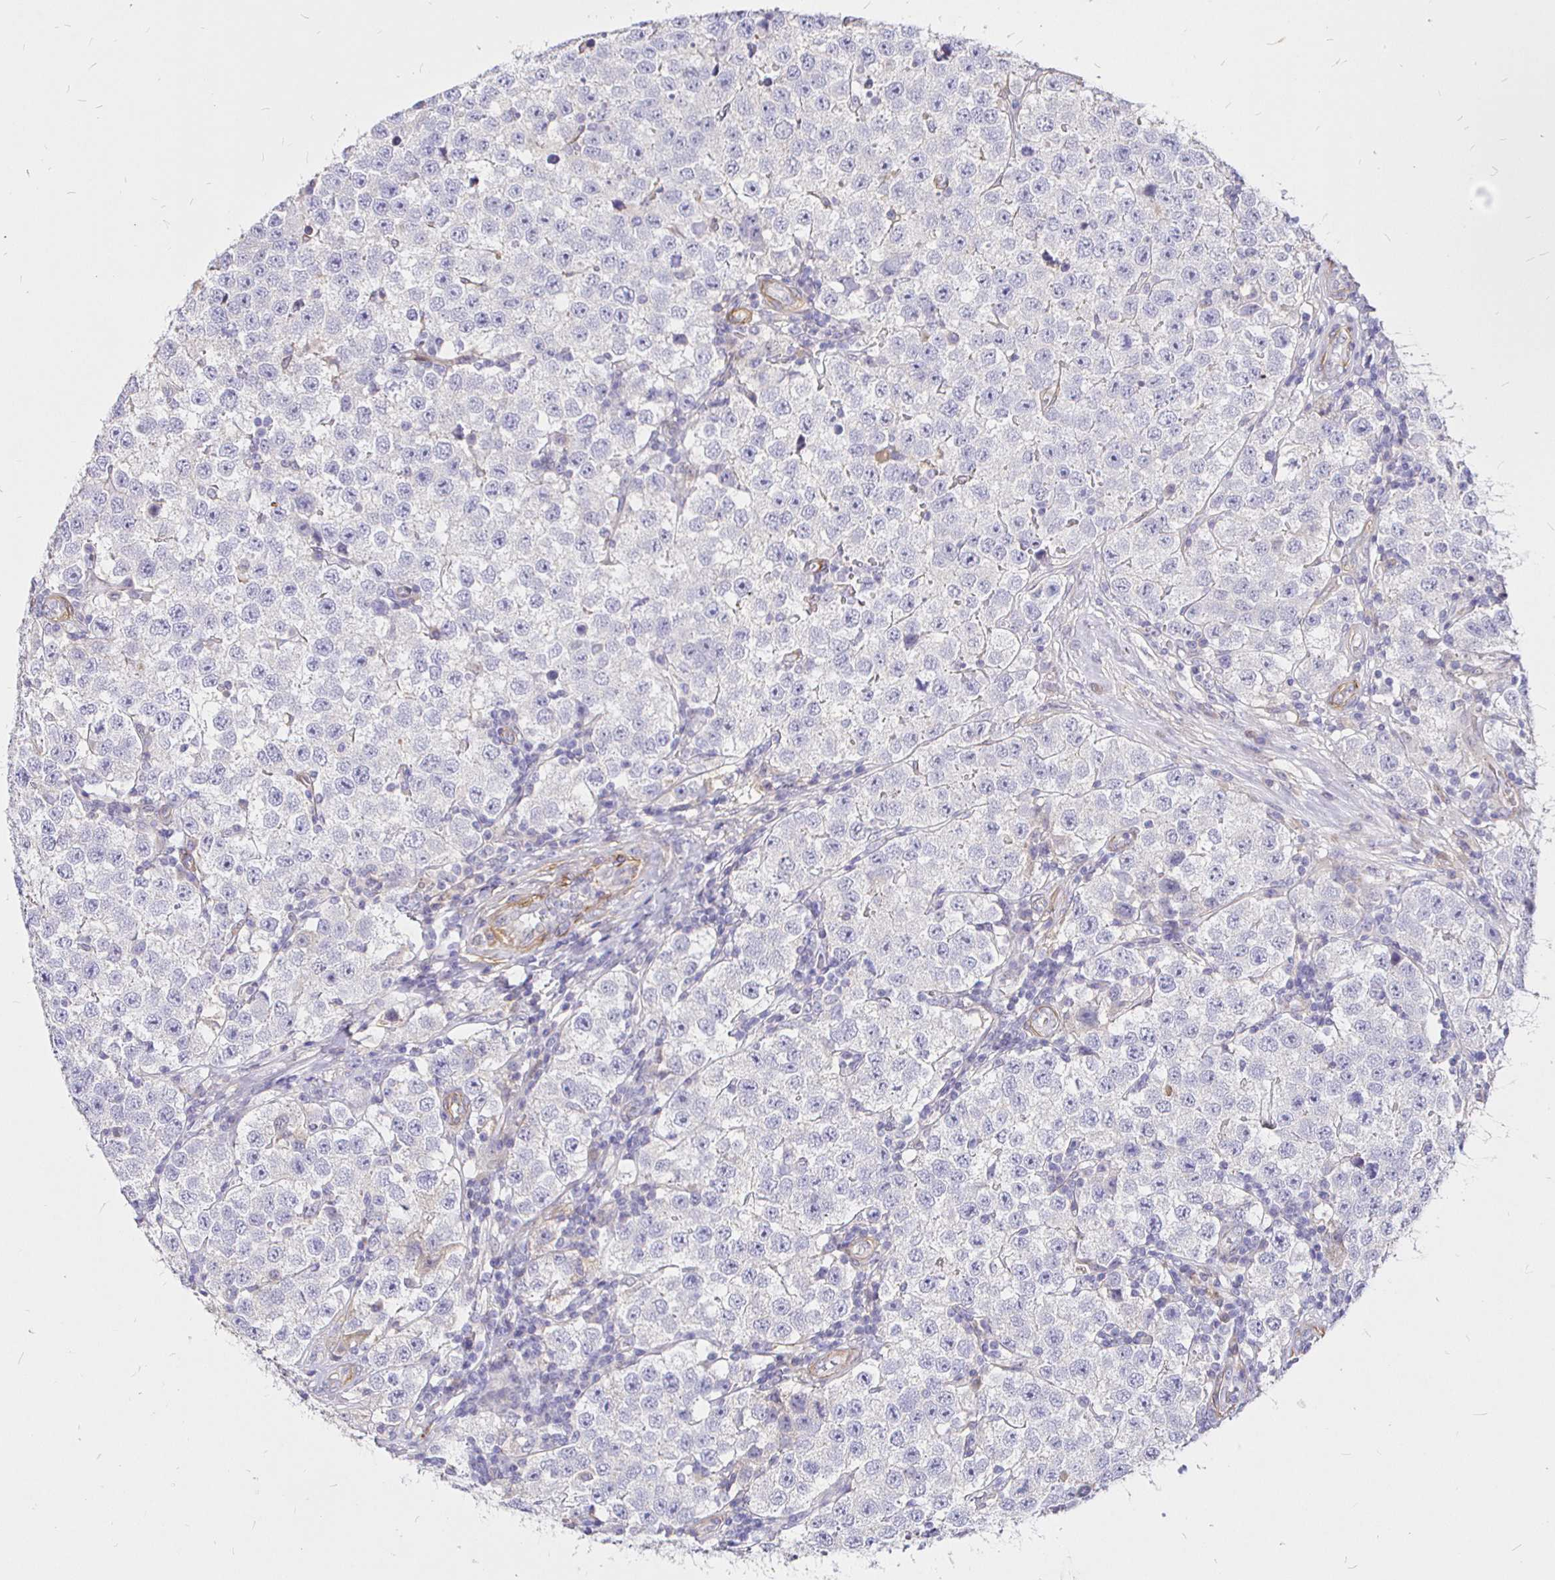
{"staining": {"intensity": "negative", "quantity": "none", "location": "none"}, "tissue": "testis cancer", "cell_type": "Tumor cells", "image_type": "cancer", "snomed": [{"axis": "morphology", "description": "Seminoma, NOS"}, {"axis": "topography", "description": "Testis"}], "caption": "Image shows no significant protein expression in tumor cells of testis cancer.", "gene": "PALM2AKAP2", "patient": {"sex": "male", "age": 34}}